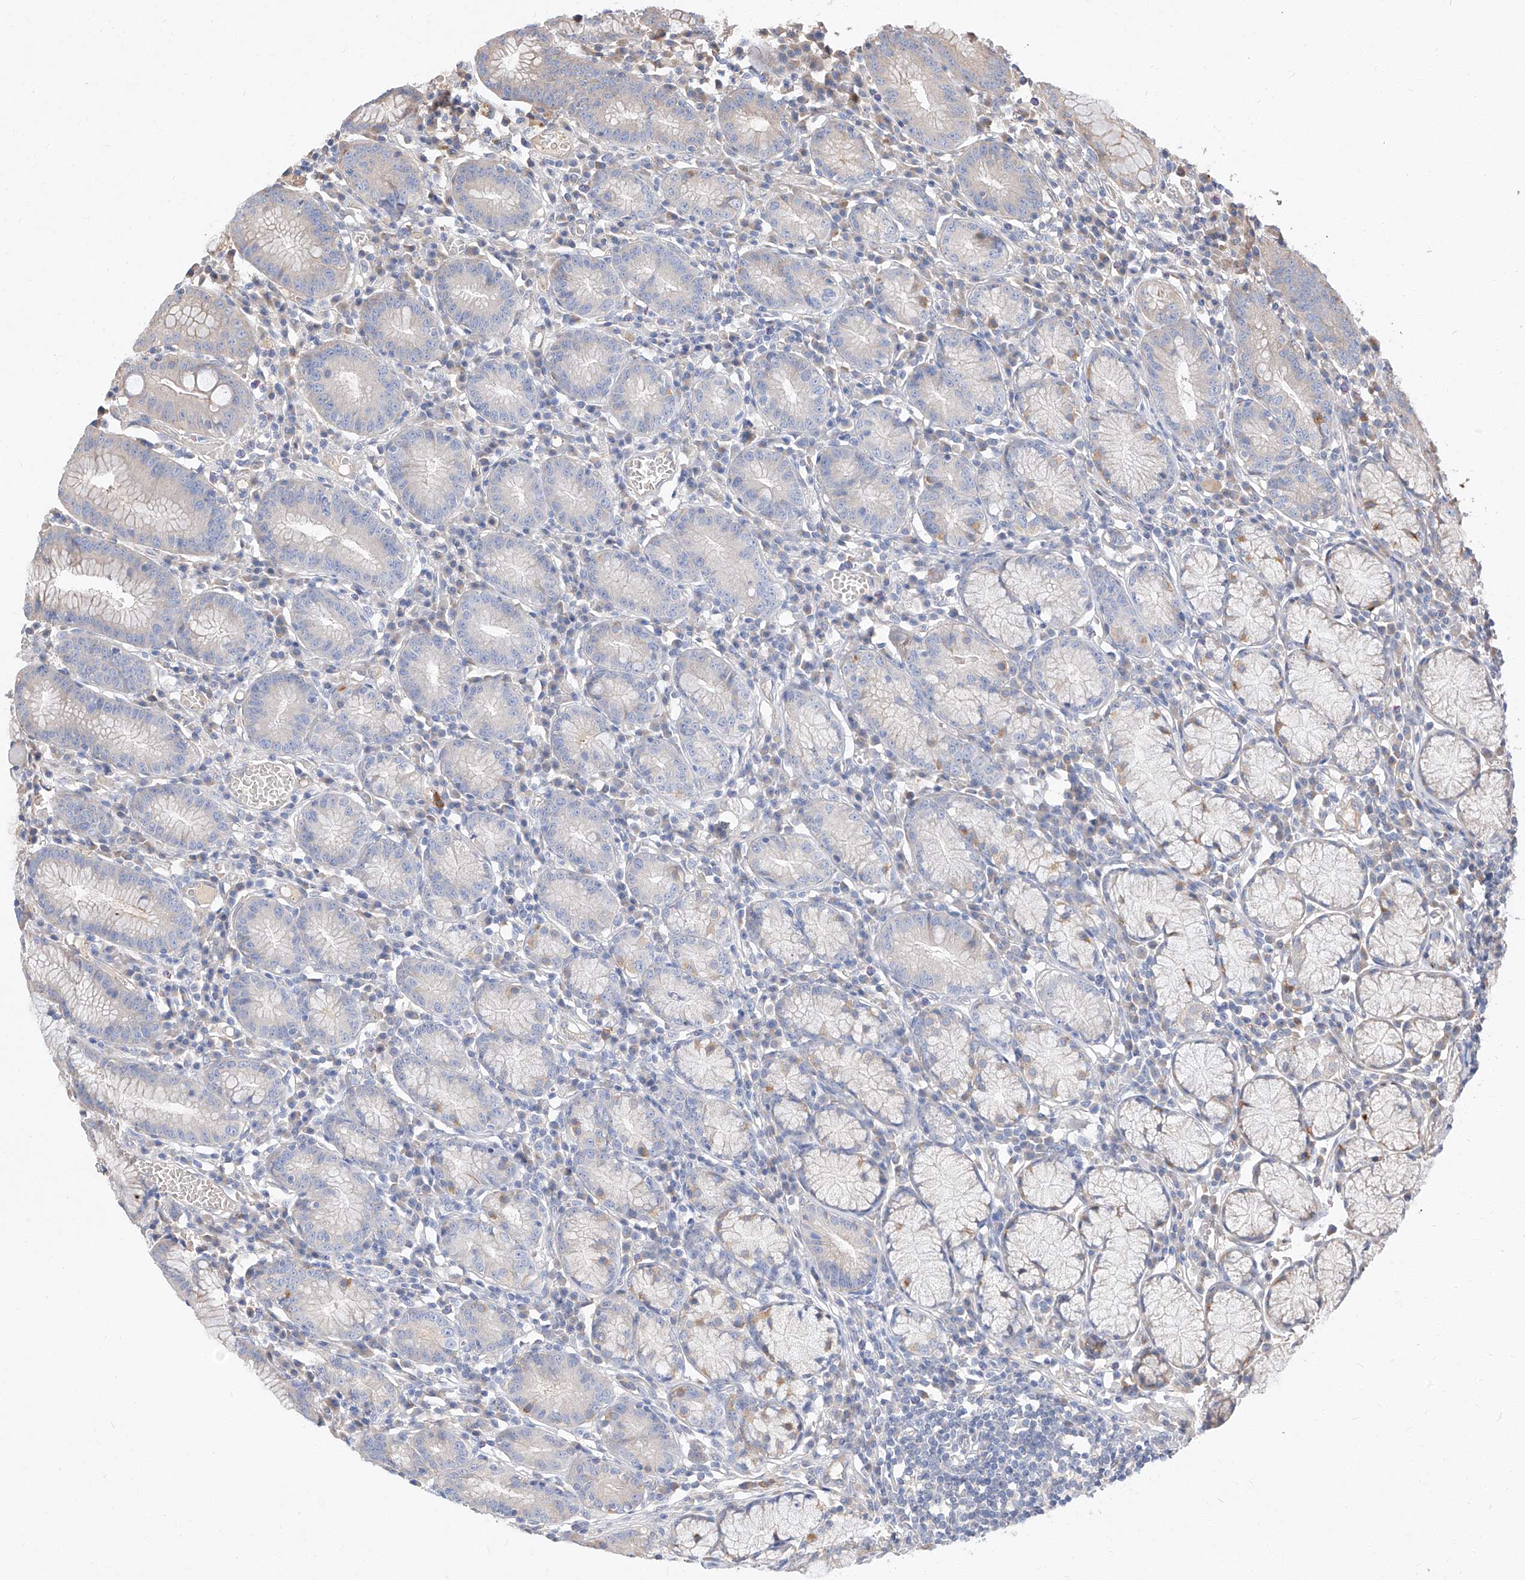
{"staining": {"intensity": "weak", "quantity": "<25%", "location": "cytoplasmic/membranous"}, "tissue": "stomach", "cell_type": "Glandular cells", "image_type": "normal", "snomed": [{"axis": "morphology", "description": "Normal tissue, NOS"}, {"axis": "topography", "description": "Stomach"}], "caption": "Glandular cells show no significant positivity in unremarkable stomach.", "gene": "DIRAS3", "patient": {"sex": "male", "age": 55}}